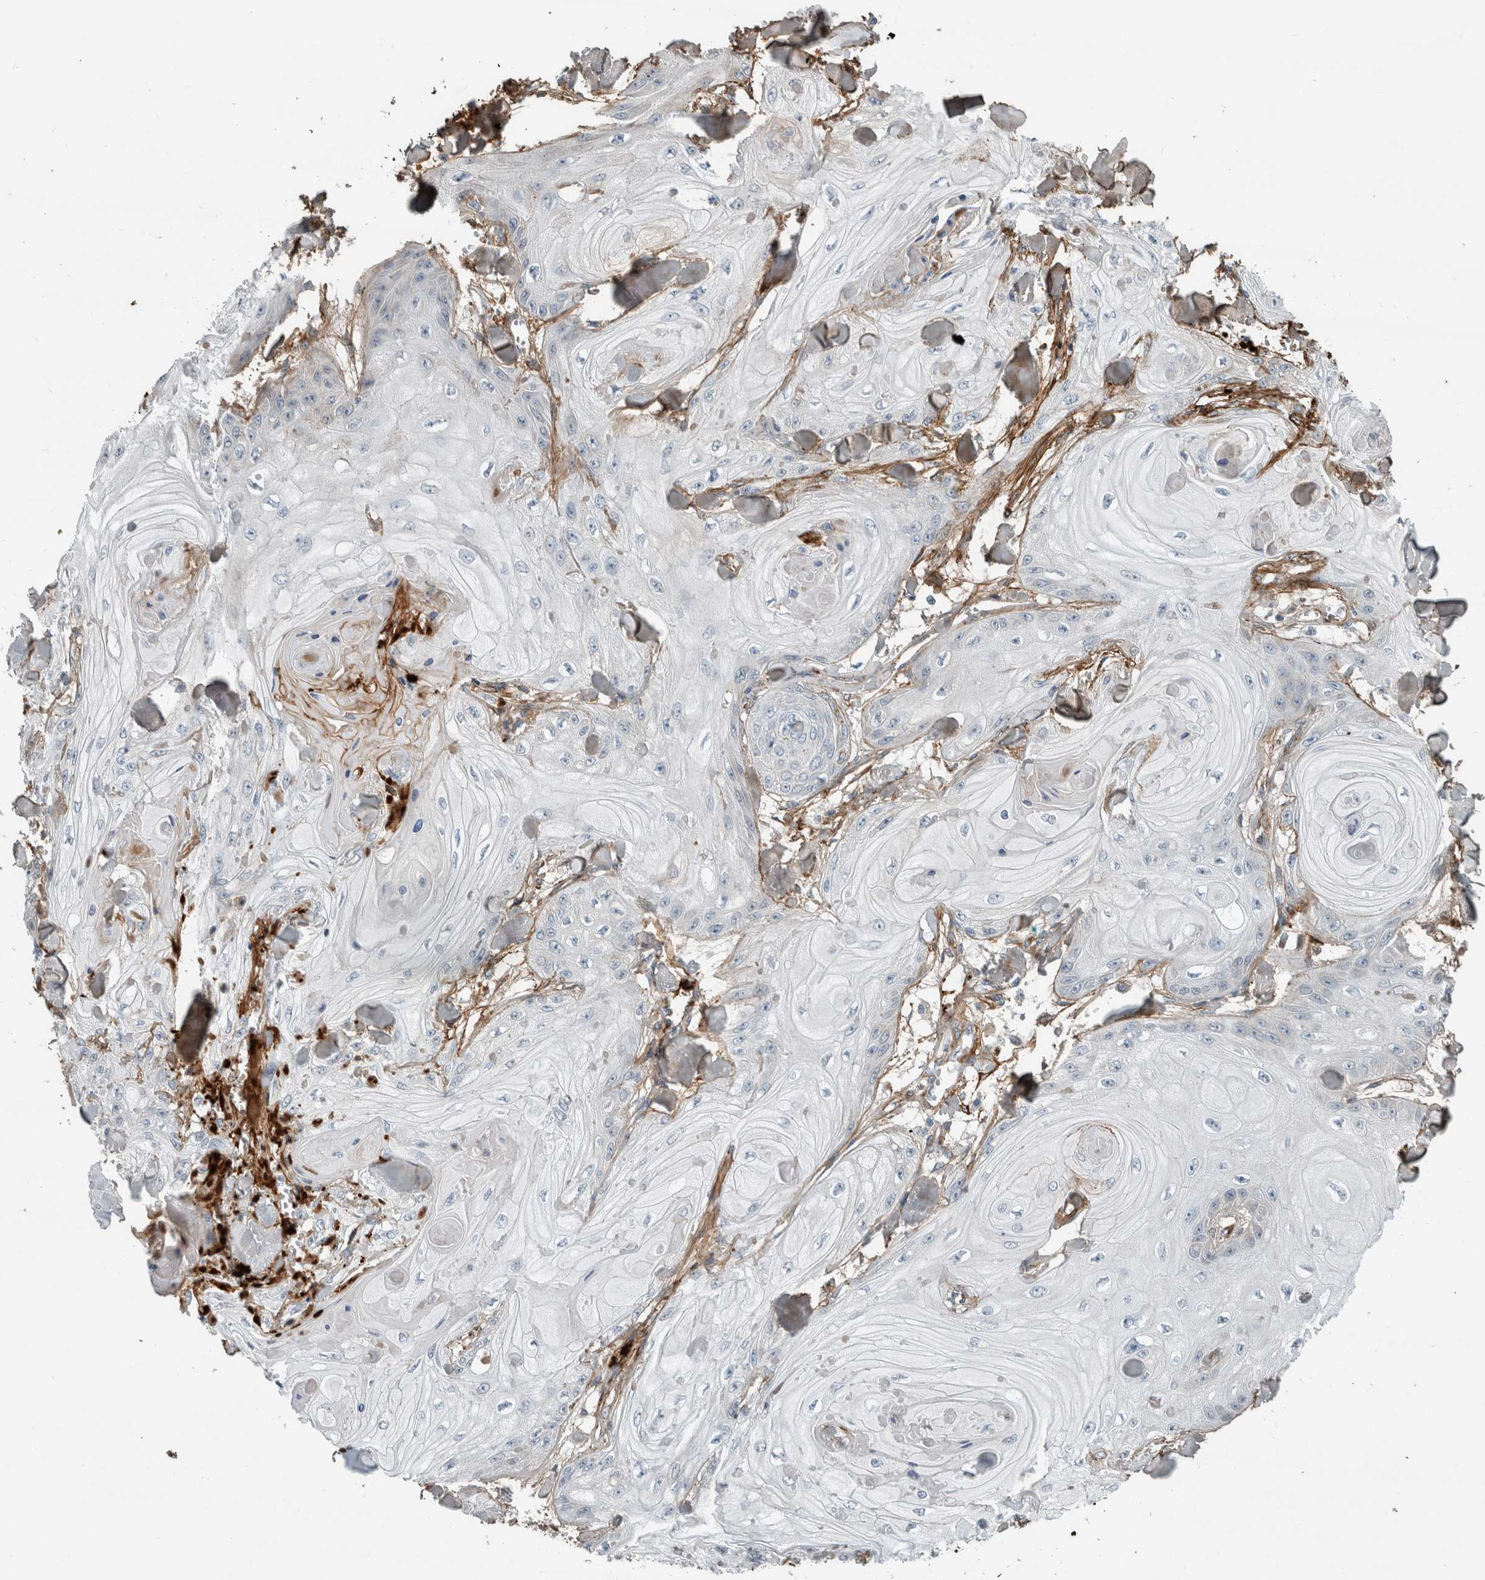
{"staining": {"intensity": "negative", "quantity": "none", "location": "none"}, "tissue": "skin cancer", "cell_type": "Tumor cells", "image_type": "cancer", "snomed": [{"axis": "morphology", "description": "Squamous cell carcinoma, NOS"}, {"axis": "topography", "description": "Skin"}], "caption": "This micrograph is of squamous cell carcinoma (skin) stained with immunohistochemistry (IHC) to label a protein in brown with the nuclei are counter-stained blue. There is no expression in tumor cells.", "gene": "FN1", "patient": {"sex": "male", "age": 74}}